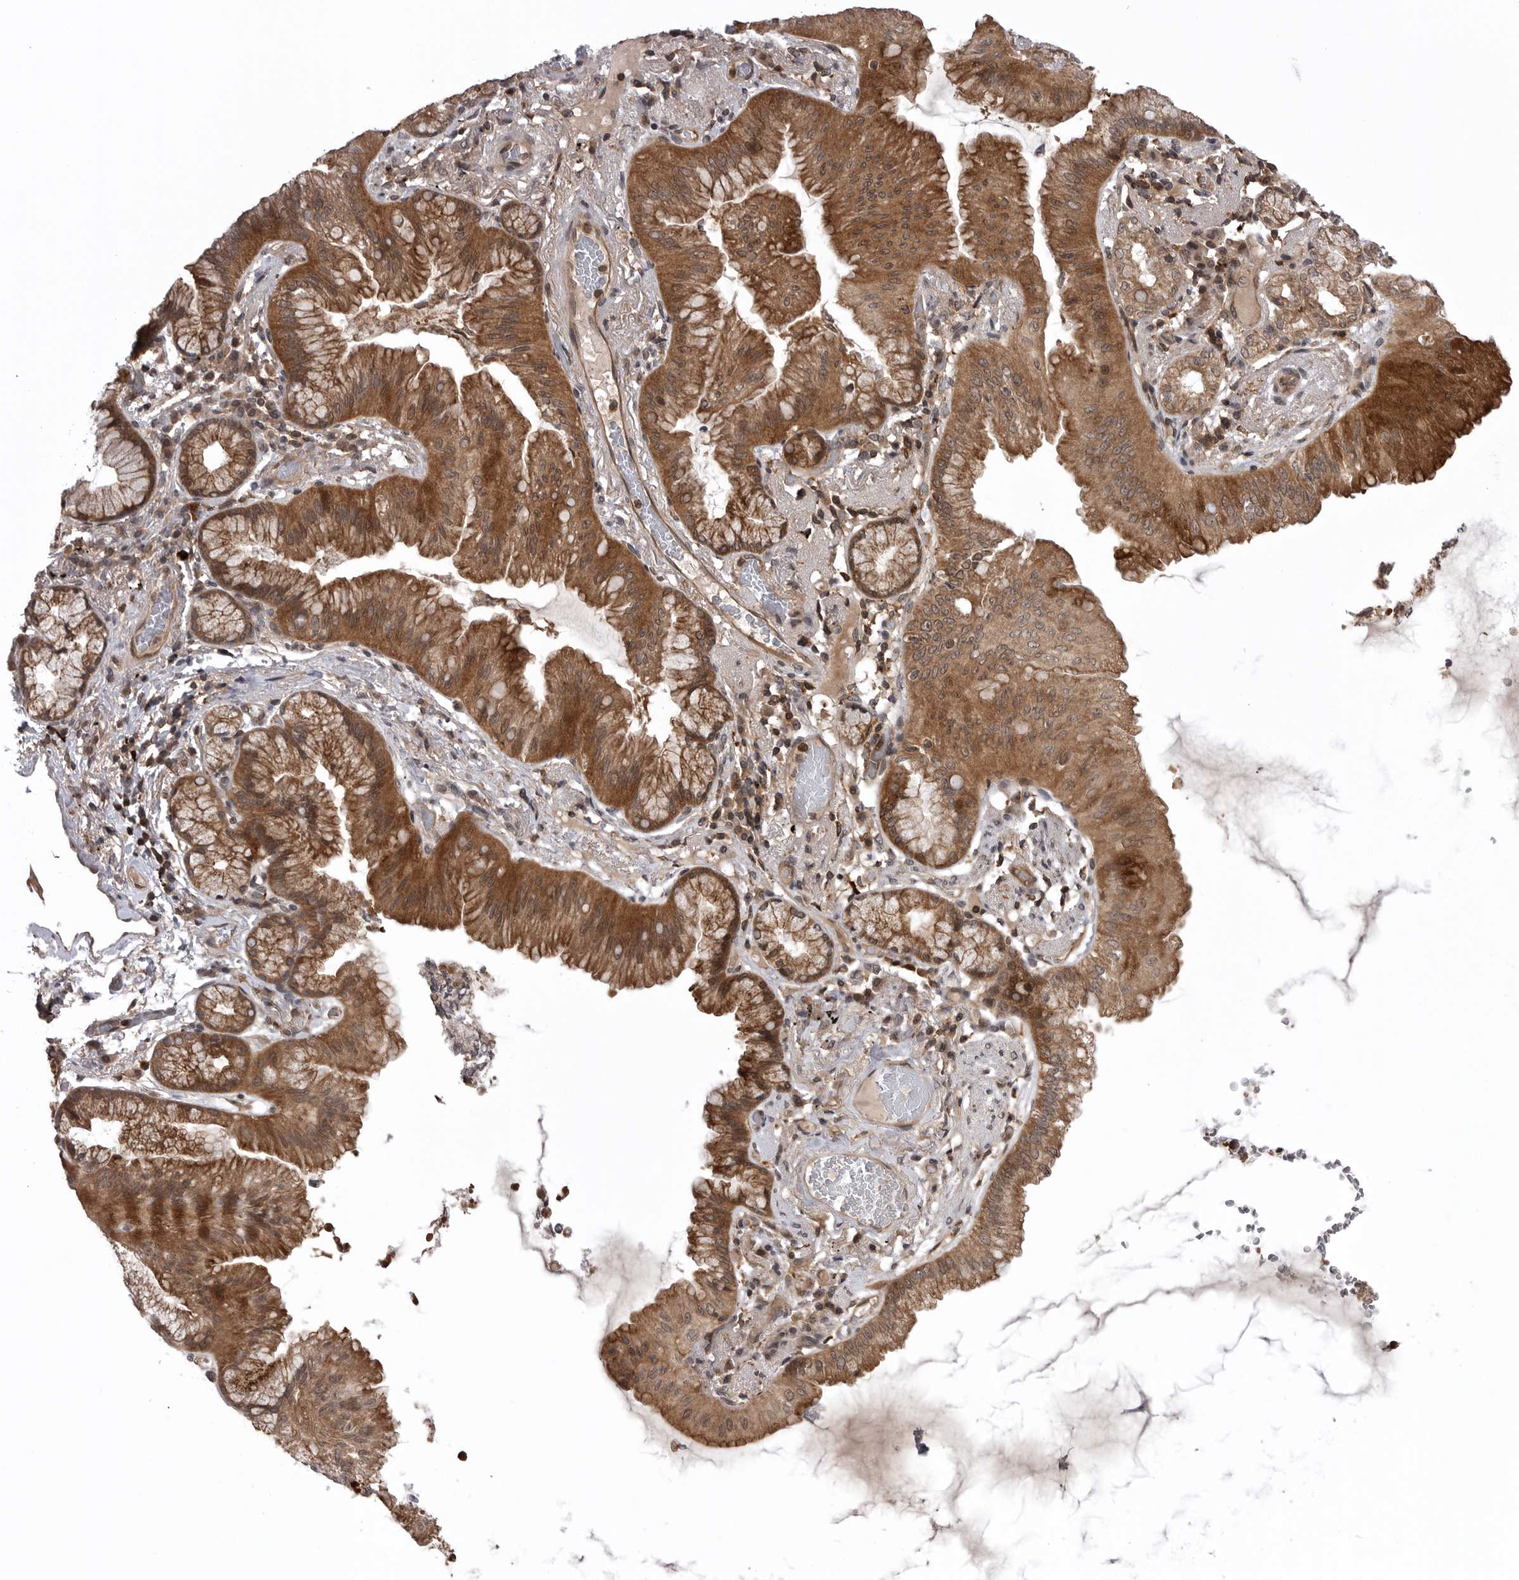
{"staining": {"intensity": "moderate", "quantity": ">75%", "location": "cytoplasmic/membranous"}, "tissue": "lung cancer", "cell_type": "Tumor cells", "image_type": "cancer", "snomed": [{"axis": "morphology", "description": "Adenocarcinoma, NOS"}, {"axis": "topography", "description": "Lung"}], "caption": "Adenocarcinoma (lung) stained for a protein (brown) shows moderate cytoplasmic/membranous positive expression in approximately >75% of tumor cells.", "gene": "AOAH", "patient": {"sex": "female", "age": 70}}